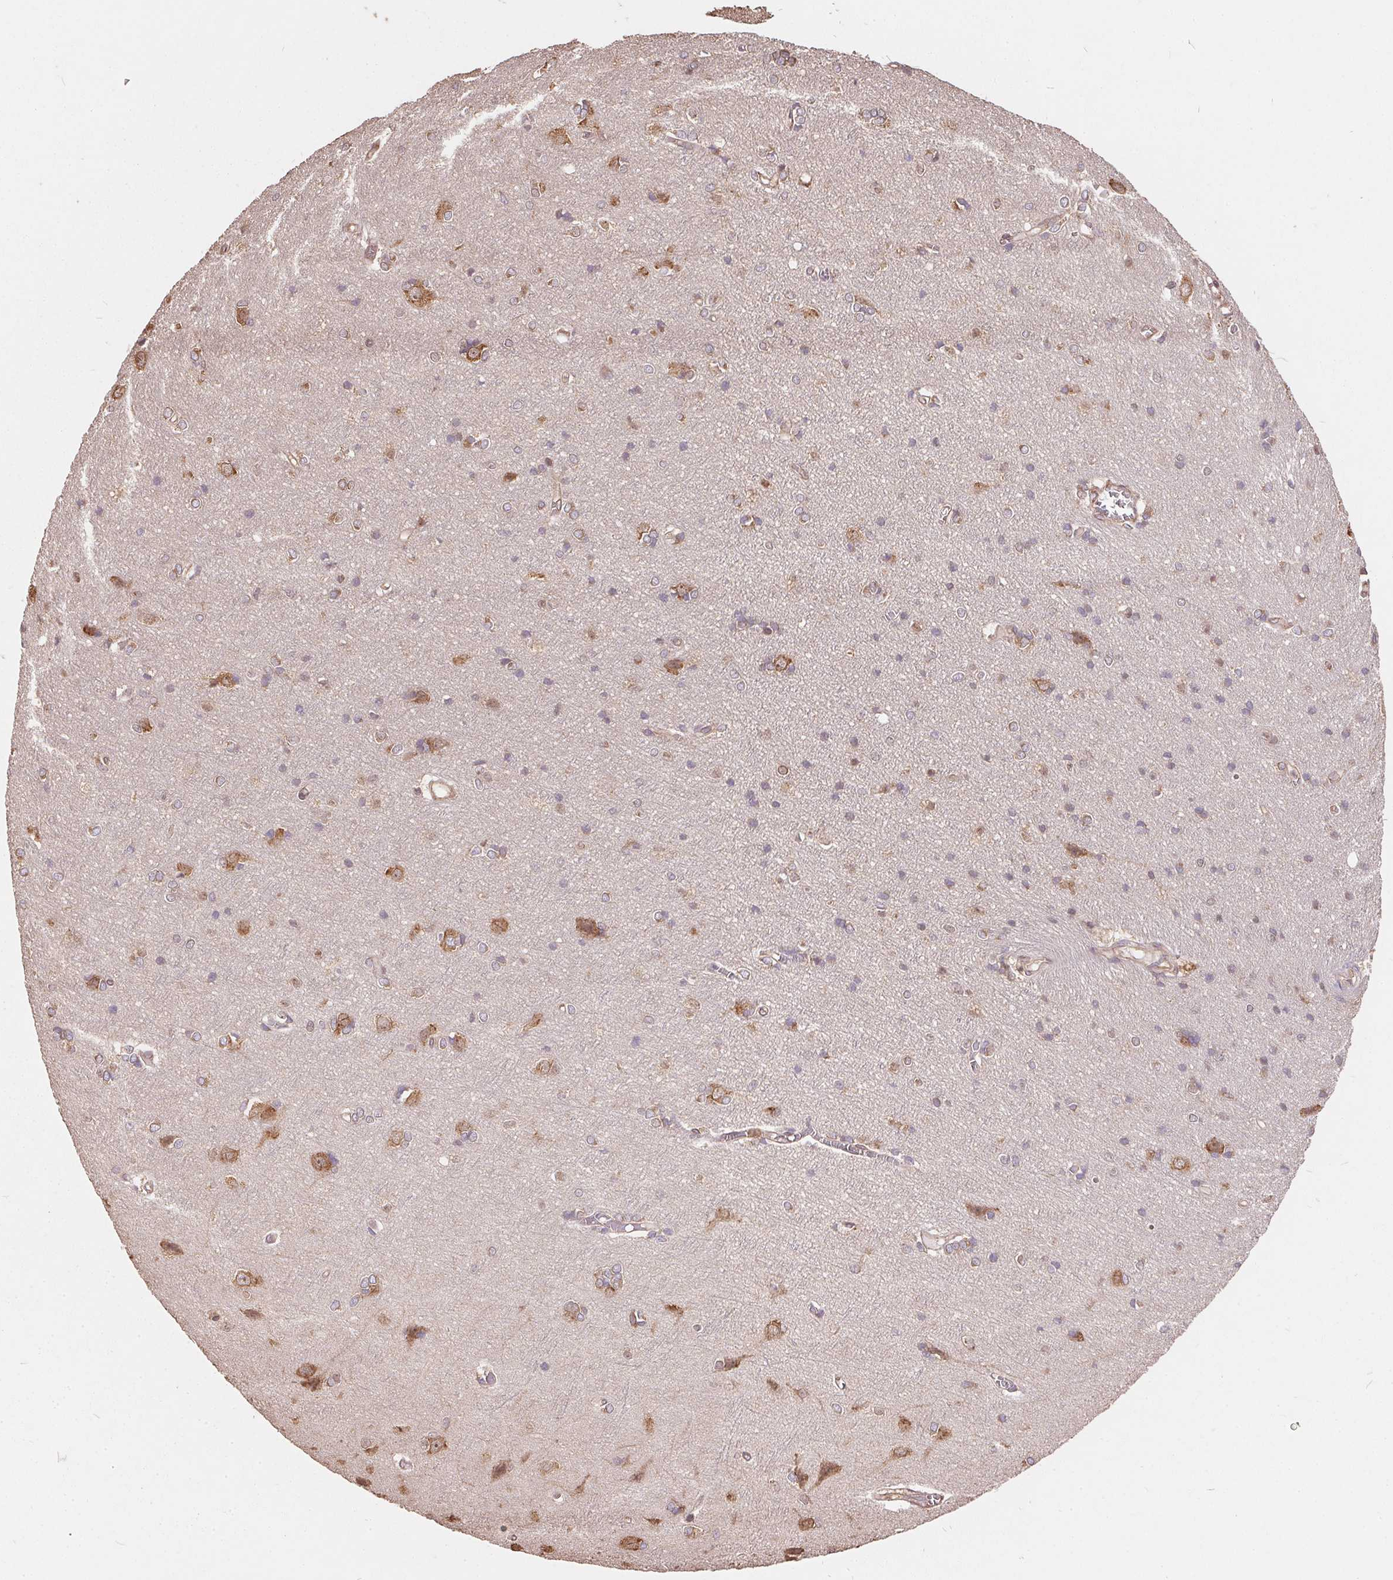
{"staining": {"intensity": "moderate", "quantity": ">75%", "location": "cytoplasmic/membranous"}, "tissue": "cerebral cortex", "cell_type": "Endothelial cells", "image_type": "normal", "snomed": [{"axis": "morphology", "description": "Normal tissue, NOS"}, {"axis": "topography", "description": "Cerebral cortex"}], "caption": "Immunohistochemistry (IHC) photomicrograph of normal cerebral cortex: human cerebral cortex stained using immunohistochemistry demonstrates medium levels of moderate protein expression localized specifically in the cytoplasmic/membranous of endothelial cells, appearing as a cytoplasmic/membranous brown color.", "gene": "EIF2S1", "patient": {"sex": "male", "age": 37}}